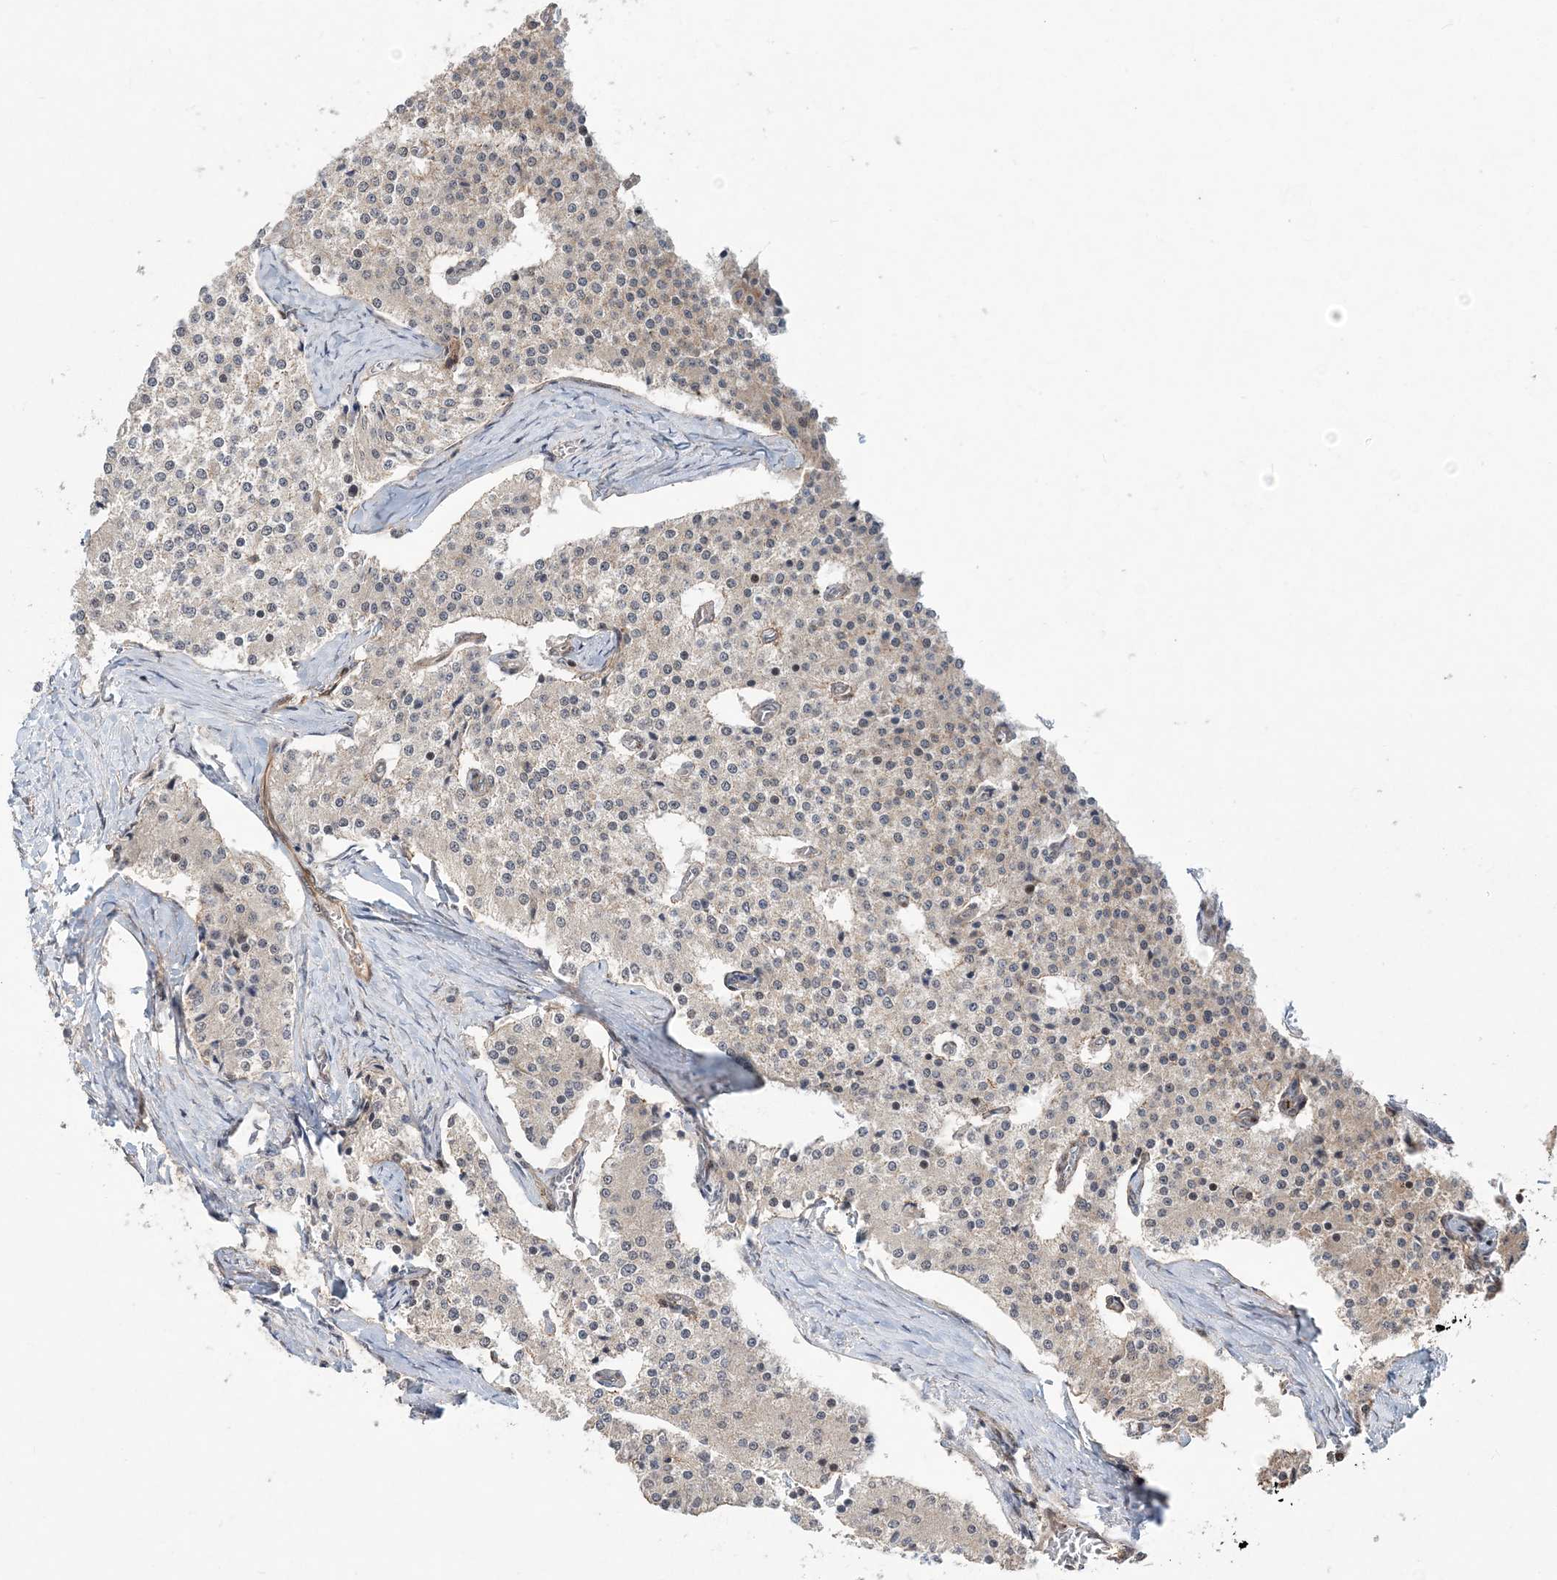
{"staining": {"intensity": "negative", "quantity": "none", "location": "none"}, "tissue": "carcinoid", "cell_type": "Tumor cells", "image_type": "cancer", "snomed": [{"axis": "morphology", "description": "Carcinoid, malignant, NOS"}, {"axis": "topography", "description": "Colon"}], "caption": "This is an immunohistochemistry (IHC) photomicrograph of human carcinoid. There is no positivity in tumor cells.", "gene": "GEMIN5", "patient": {"sex": "female", "age": 52}}